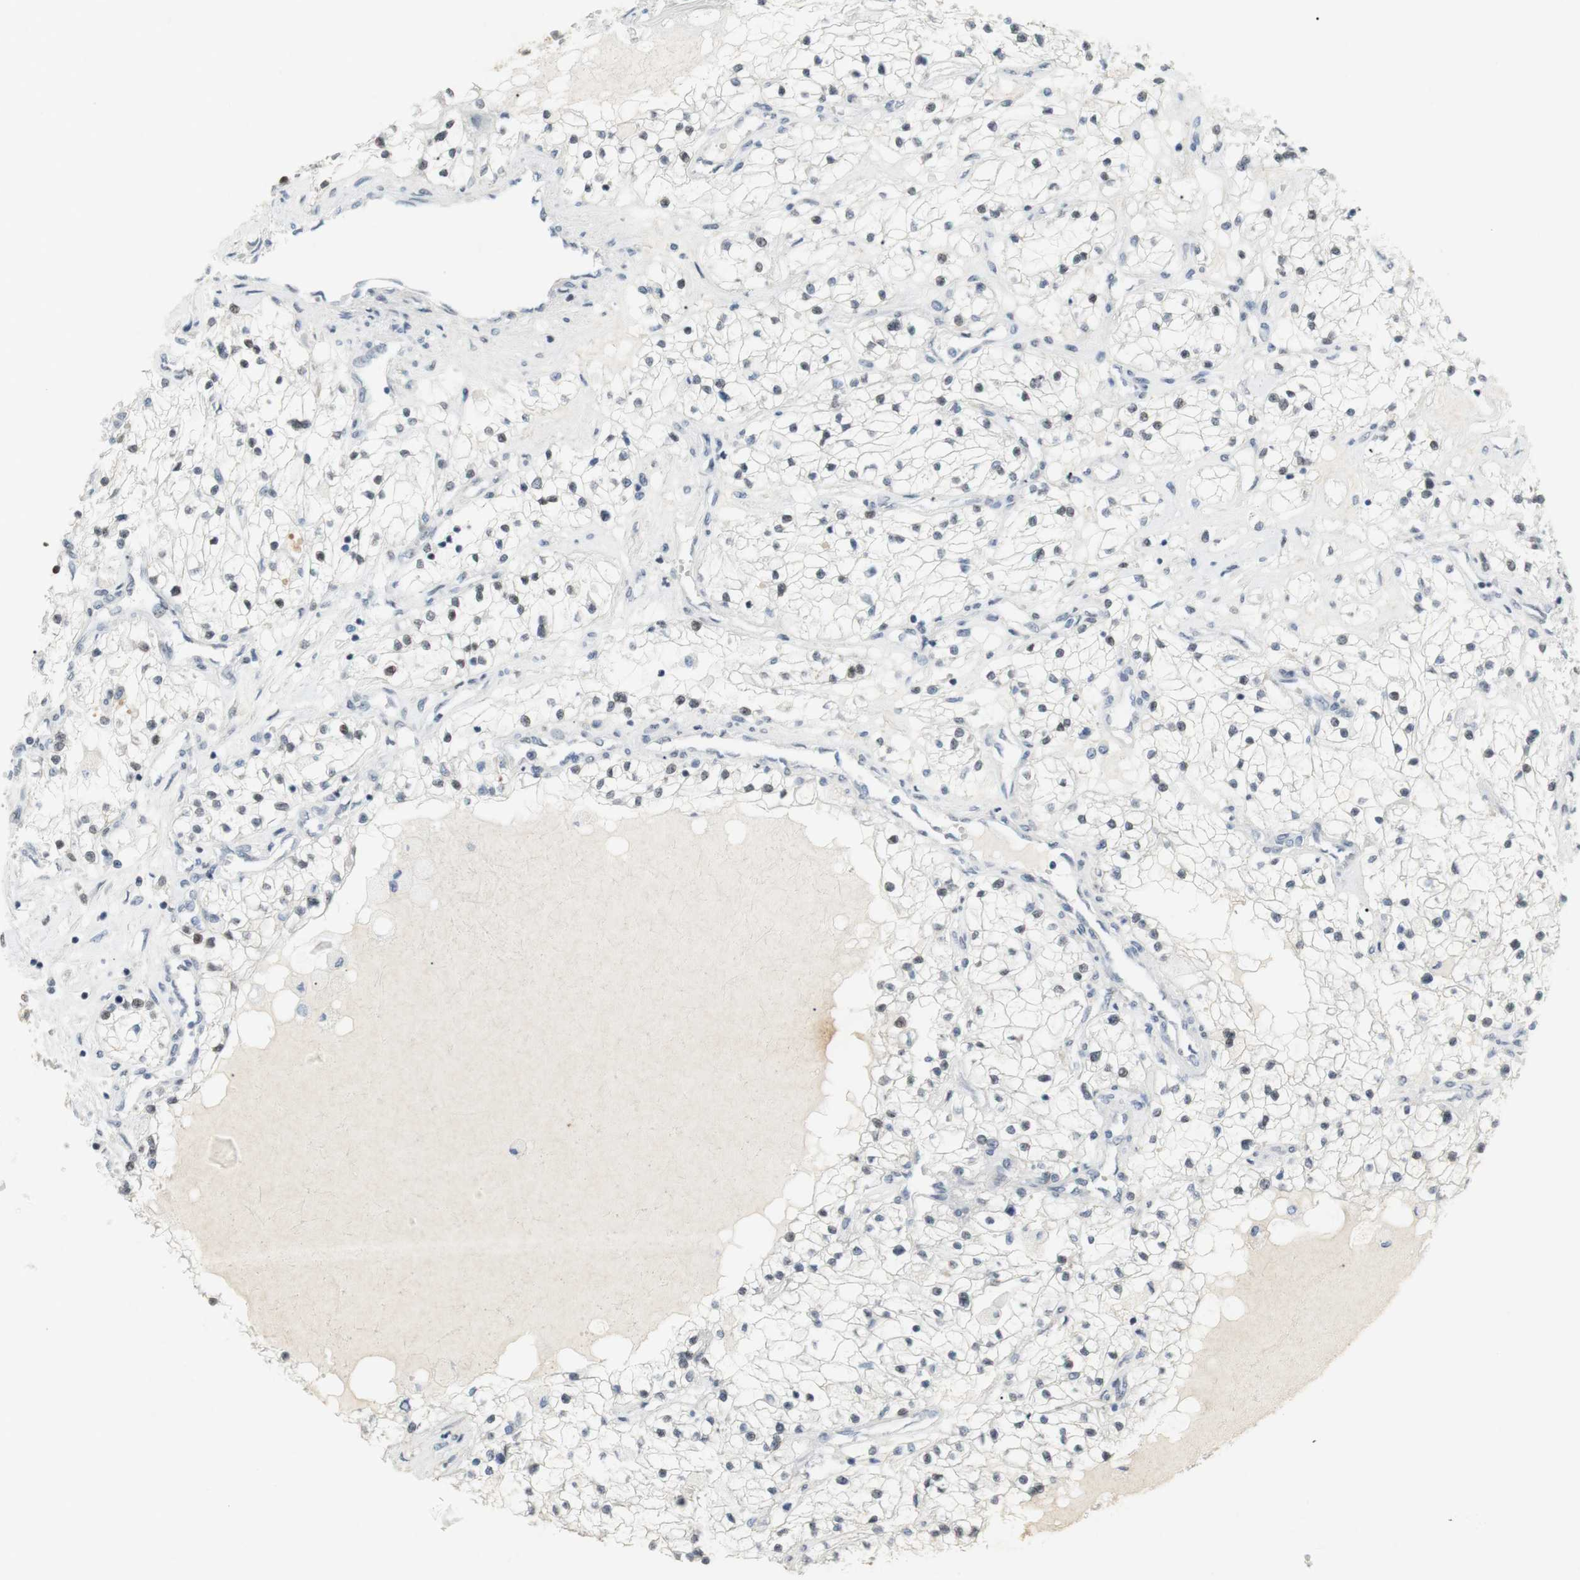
{"staining": {"intensity": "weak", "quantity": "25%-75%", "location": "nuclear"}, "tissue": "renal cancer", "cell_type": "Tumor cells", "image_type": "cancer", "snomed": [{"axis": "morphology", "description": "Adenocarcinoma, NOS"}, {"axis": "topography", "description": "Kidney"}], "caption": "A high-resolution micrograph shows IHC staining of renal cancer (adenocarcinoma), which reveals weak nuclear staining in about 25%-75% of tumor cells.", "gene": "BMI1", "patient": {"sex": "male", "age": 68}}